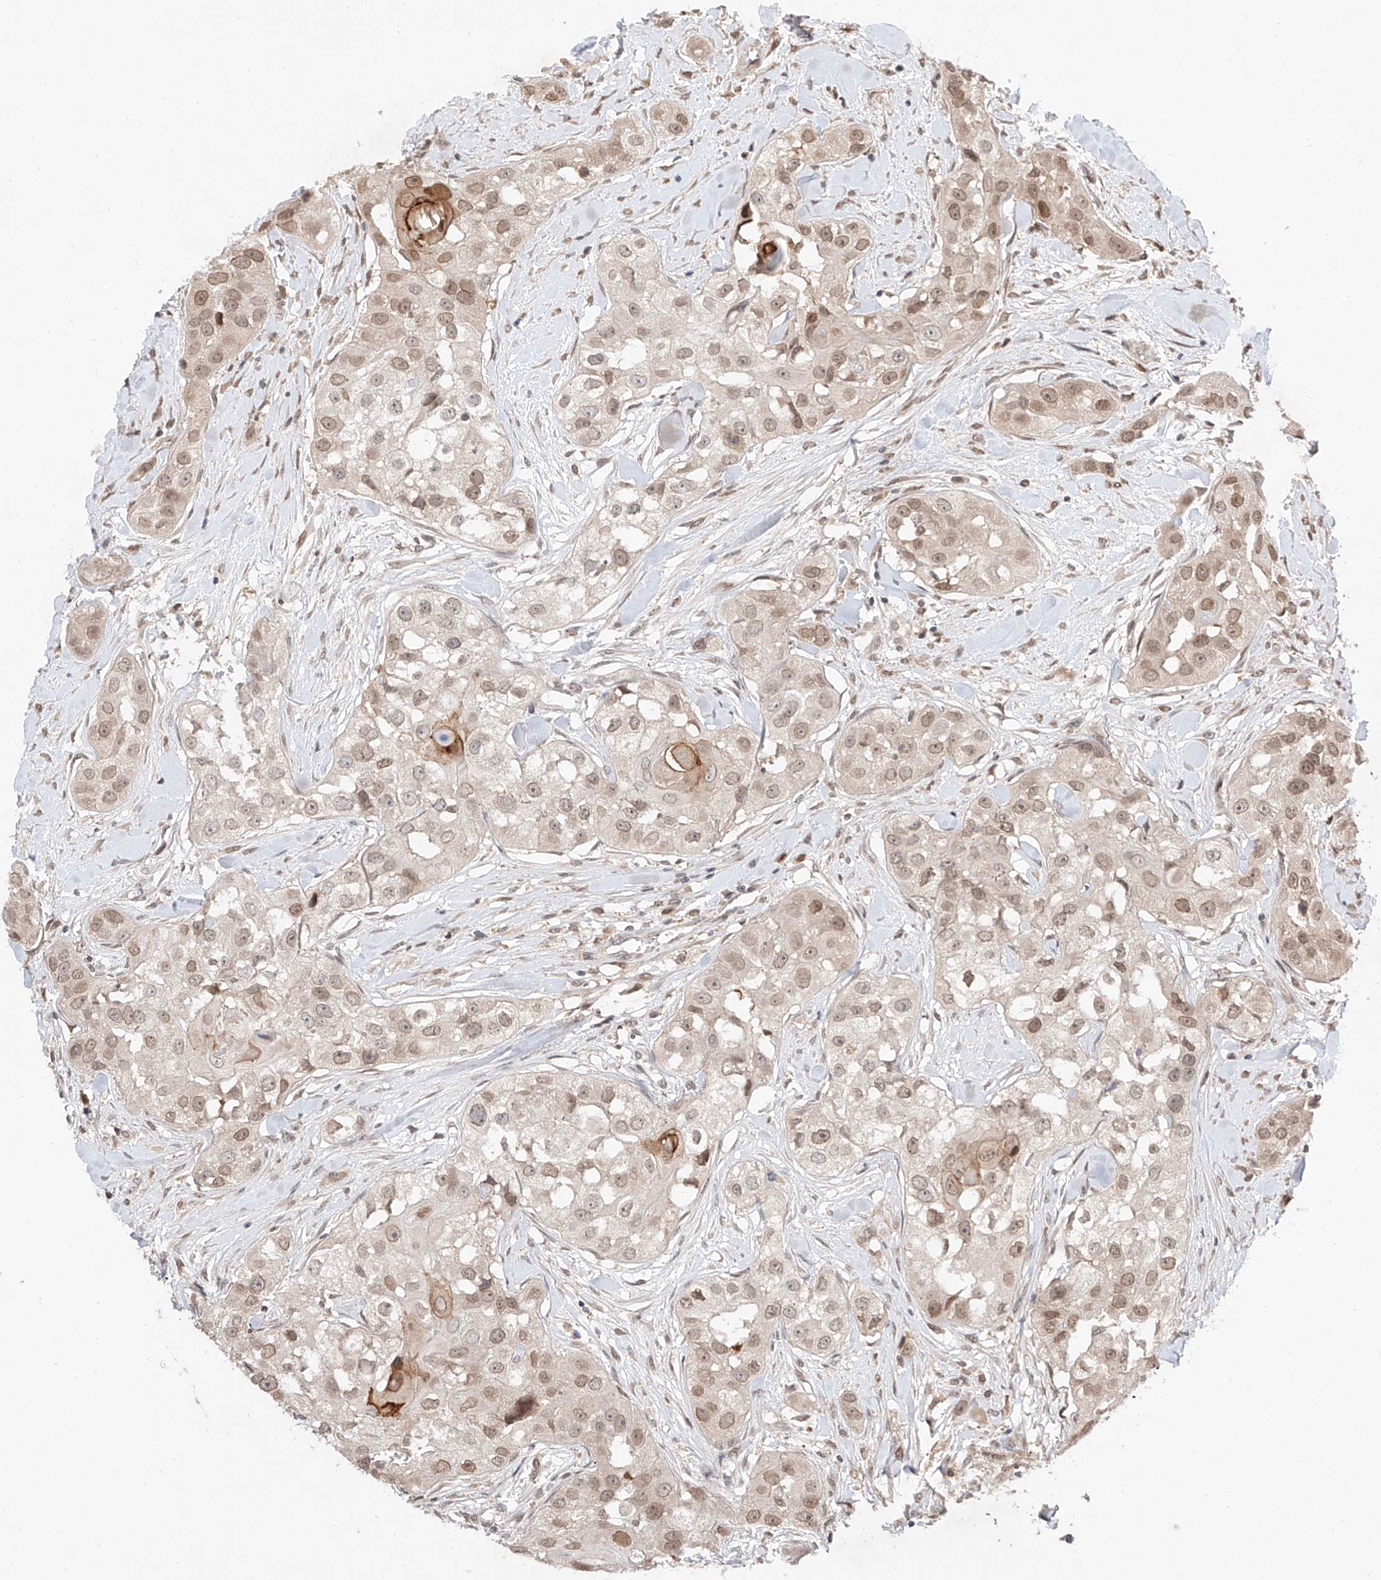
{"staining": {"intensity": "weak", "quantity": ">75%", "location": "nuclear"}, "tissue": "head and neck cancer", "cell_type": "Tumor cells", "image_type": "cancer", "snomed": [{"axis": "morphology", "description": "Normal tissue, NOS"}, {"axis": "morphology", "description": "Squamous cell carcinoma, NOS"}, {"axis": "topography", "description": "Skeletal muscle"}, {"axis": "topography", "description": "Head-Neck"}], "caption": "Immunohistochemical staining of human head and neck squamous cell carcinoma exhibits low levels of weak nuclear expression in approximately >75% of tumor cells. (IHC, brightfield microscopy, high magnification).", "gene": "DIRAS3", "patient": {"sex": "male", "age": 51}}